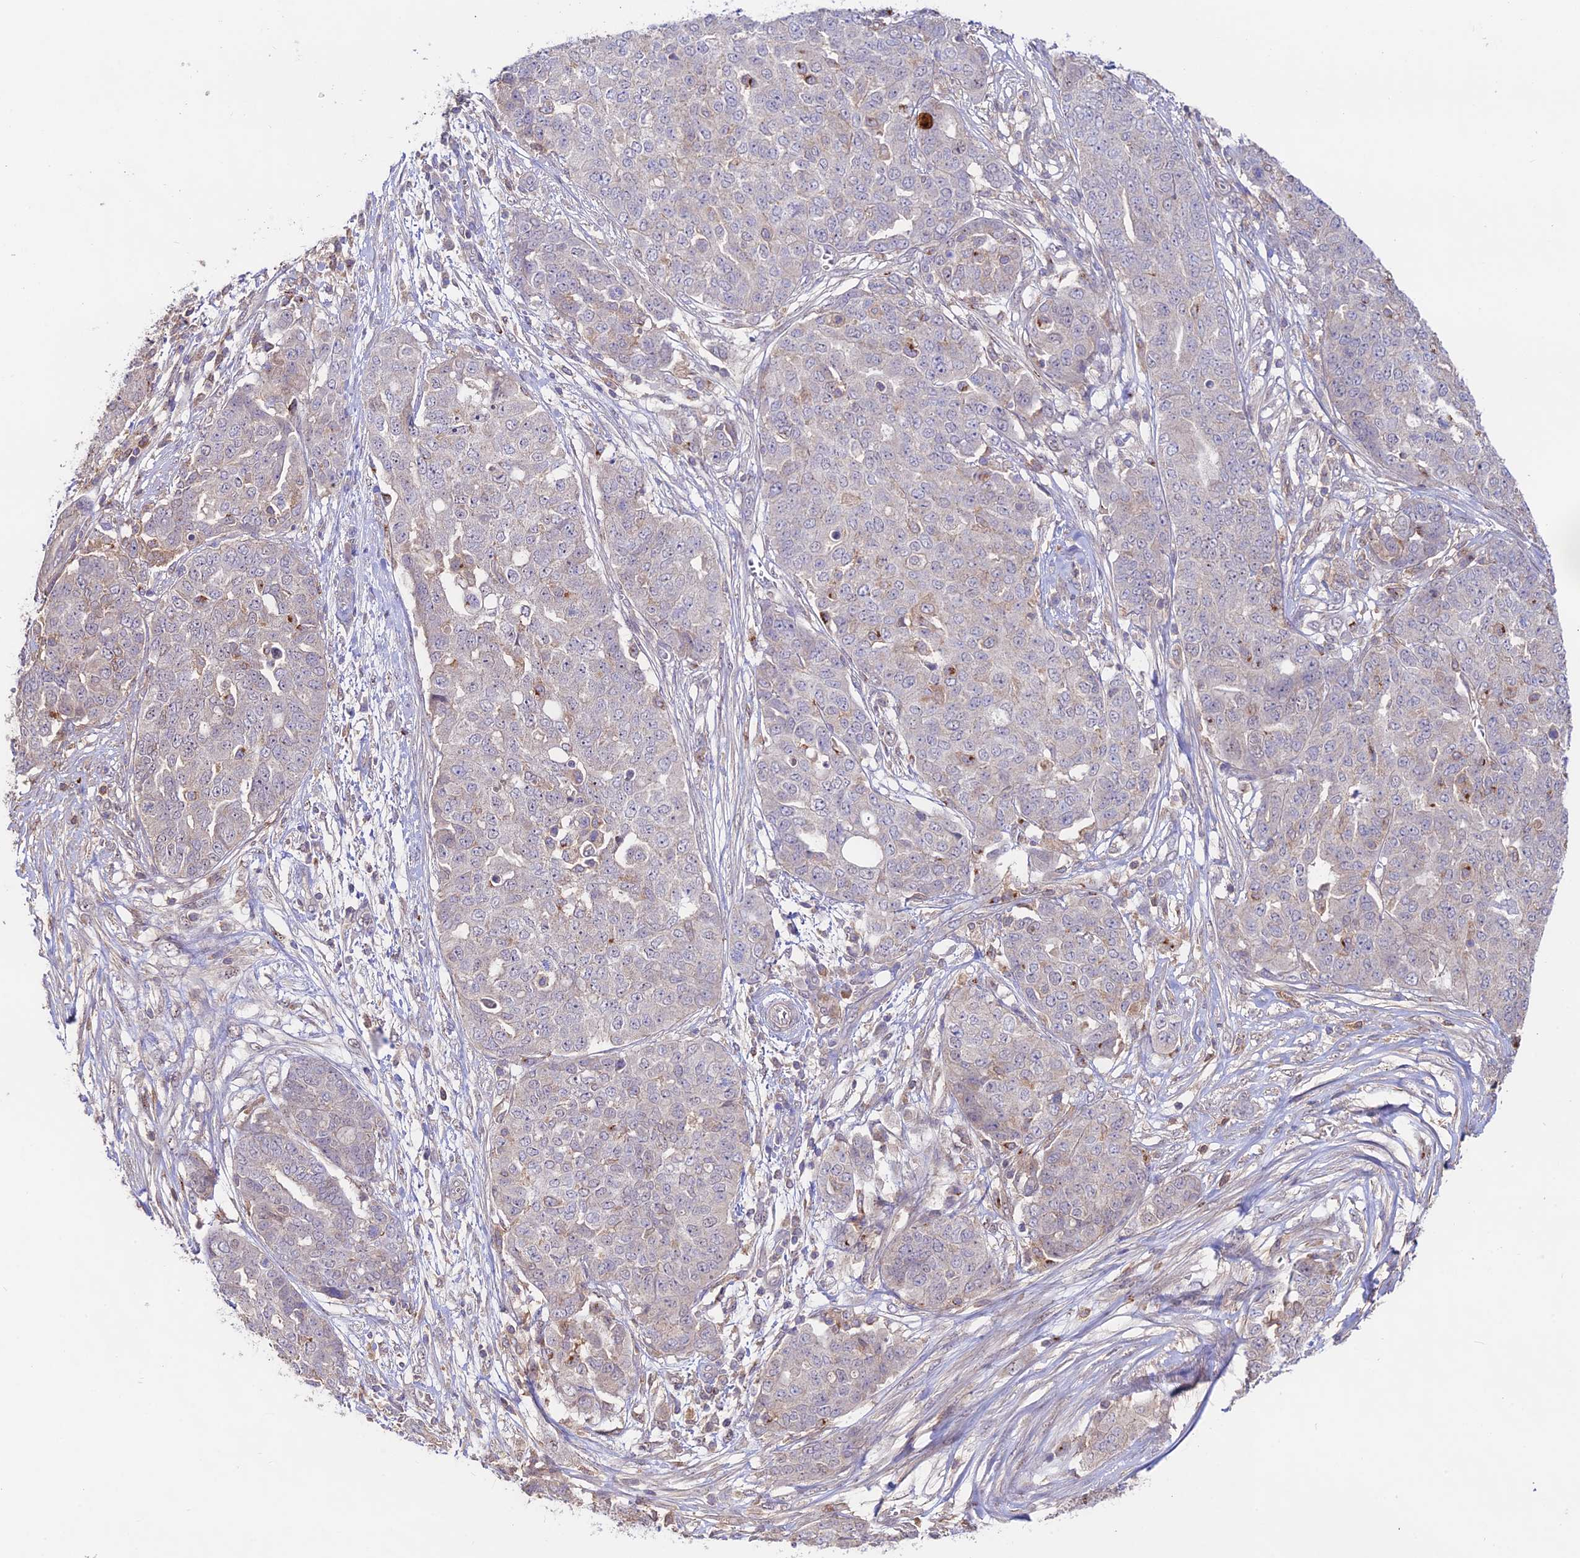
{"staining": {"intensity": "negative", "quantity": "none", "location": "none"}, "tissue": "ovarian cancer", "cell_type": "Tumor cells", "image_type": "cancer", "snomed": [{"axis": "morphology", "description": "Cystadenocarcinoma, serous, NOS"}, {"axis": "topography", "description": "Soft tissue"}, {"axis": "topography", "description": "Ovary"}], "caption": "Tumor cells are negative for protein expression in human serous cystadenocarcinoma (ovarian).", "gene": "CLCF1", "patient": {"sex": "female", "age": 57}}